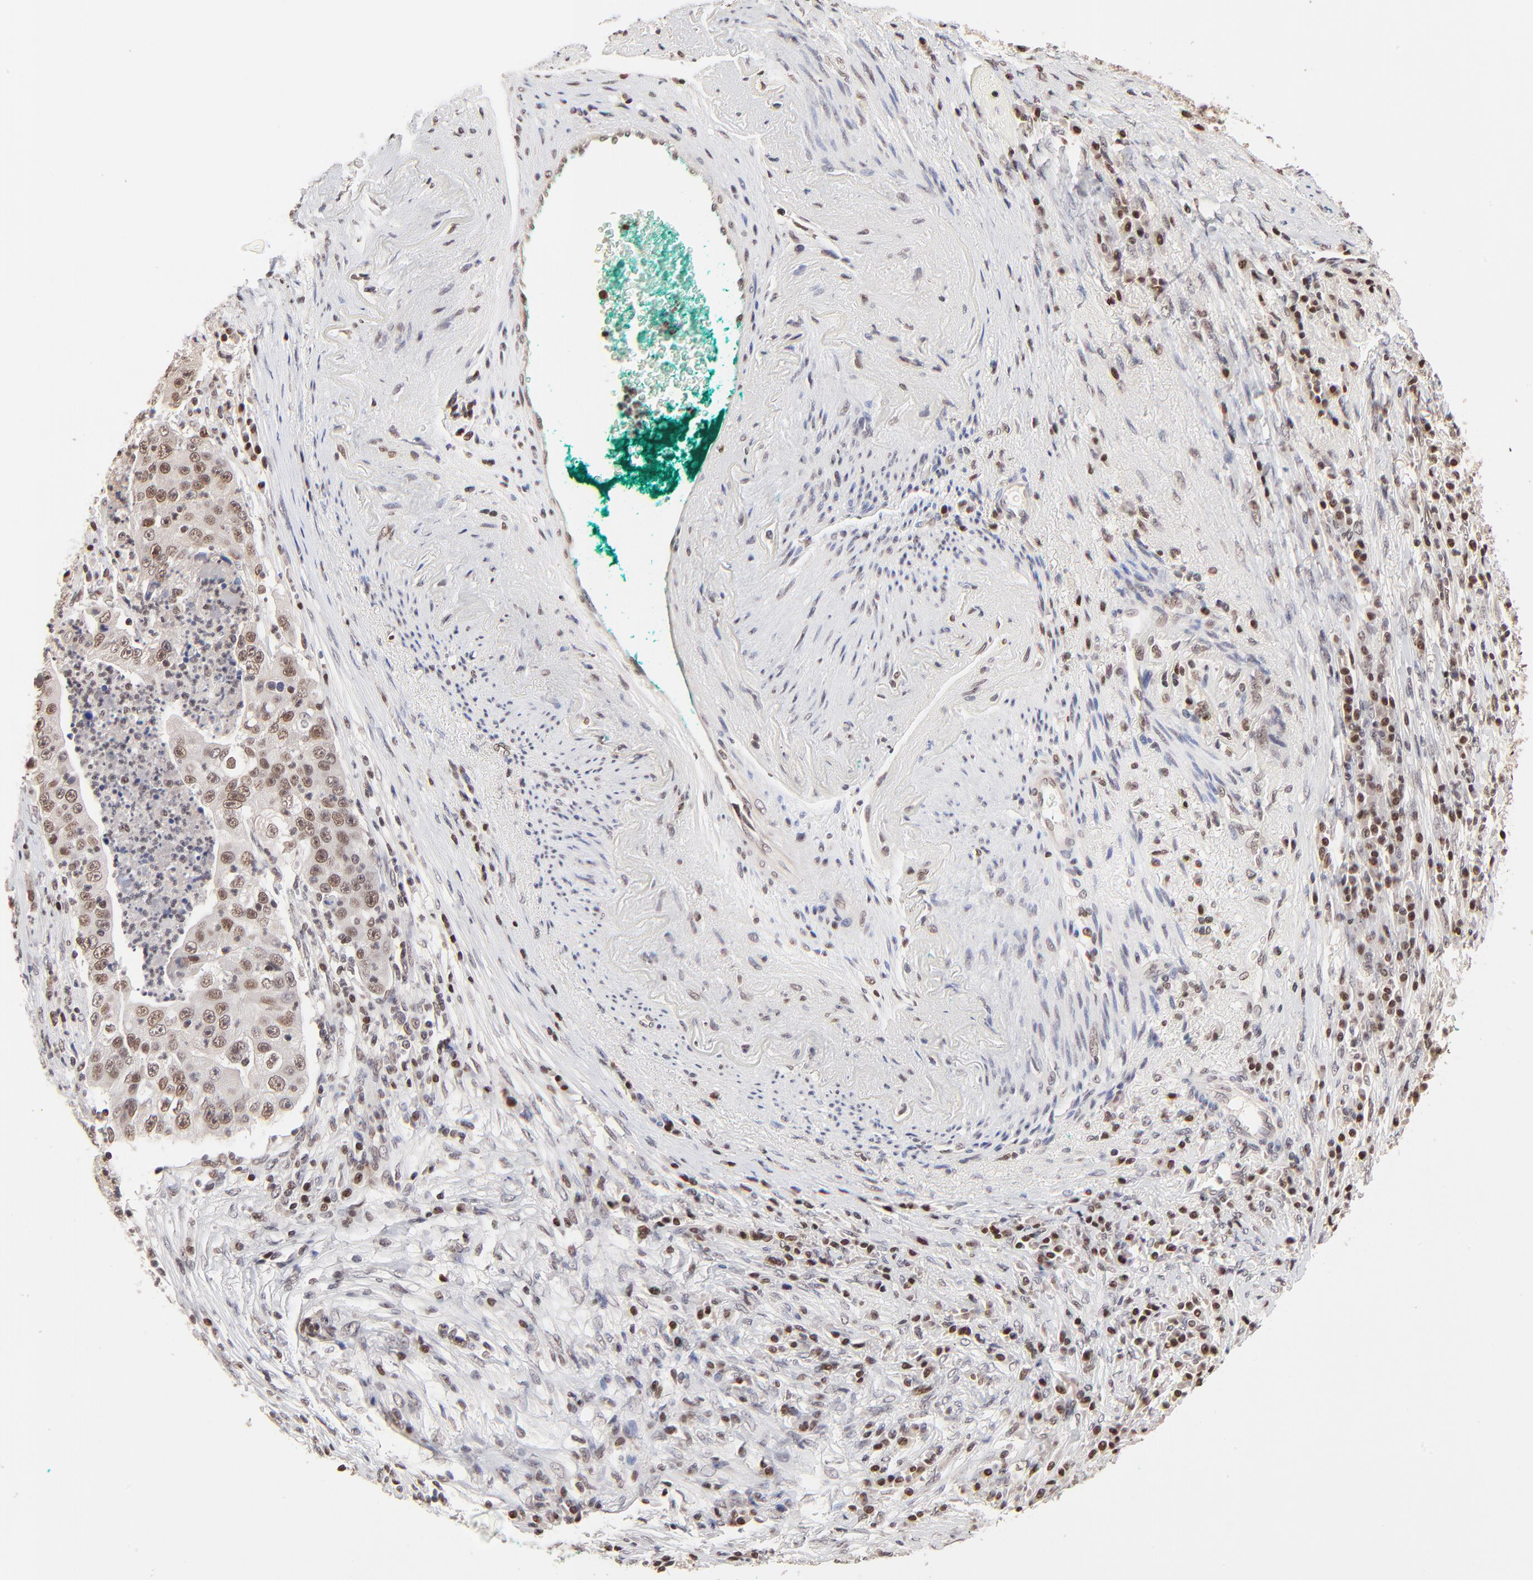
{"staining": {"intensity": "weak", "quantity": ">75%", "location": "cytoplasmic/membranous,nuclear"}, "tissue": "lung cancer", "cell_type": "Tumor cells", "image_type": "cancer", "snomed": [{"axis": "morphology", "description": "Squamous cell carcinoma, NOS"}, {"axis": "topography", "description": "Lung"}], "caption": "Immunohistochemistry (DAB (3,3'-diaminobenzidine)) staining of human squamous cell carcinoma (lung) demonstrates weak cytoplasmic/membranous and nuclear protein expression in about >75% of tumor cells.", "gene": "DSN1", "patient": {"sex": "male", "age": 64}}